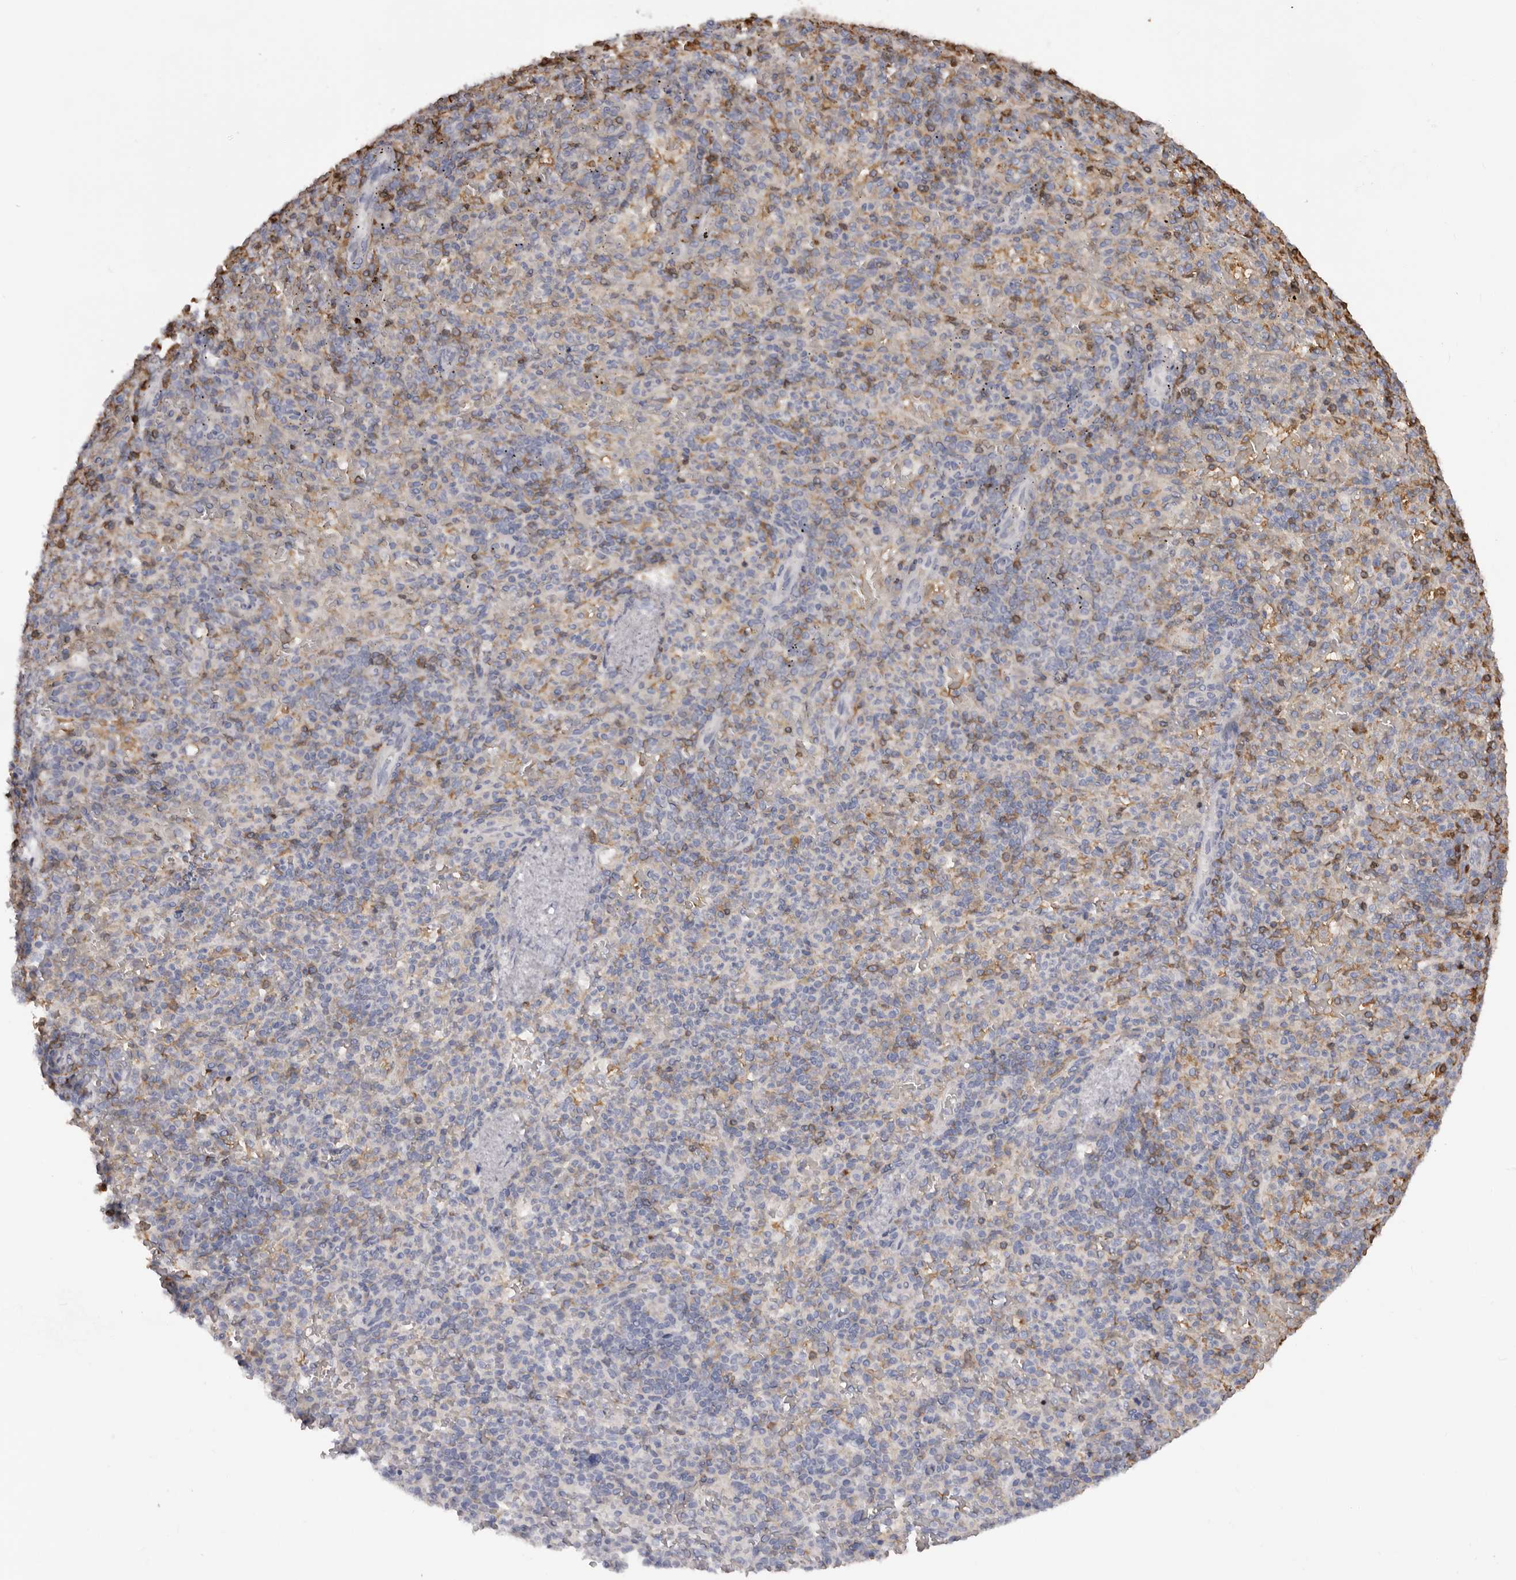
{"staining": {"intensity": "moderate", "quantity": "<25%", "location": "cytoplasmic/membranous"}, "tissue": "spleen", "cell_type": "Cells in red pulp", "image_type": "normal", "snomed": [{"axis": "morphology", "description": "Normal tissue, NOS"}, {"axis": "topography", "description": "Spleen"}], "caption": "Brown immunohistochemical staining in normal human spleen displays moderate cytoplasmic/membranous positivity in about <25% of cells in red pulp.", "gene": "TNR", "patient": {"sex": "female", "age": 74}}